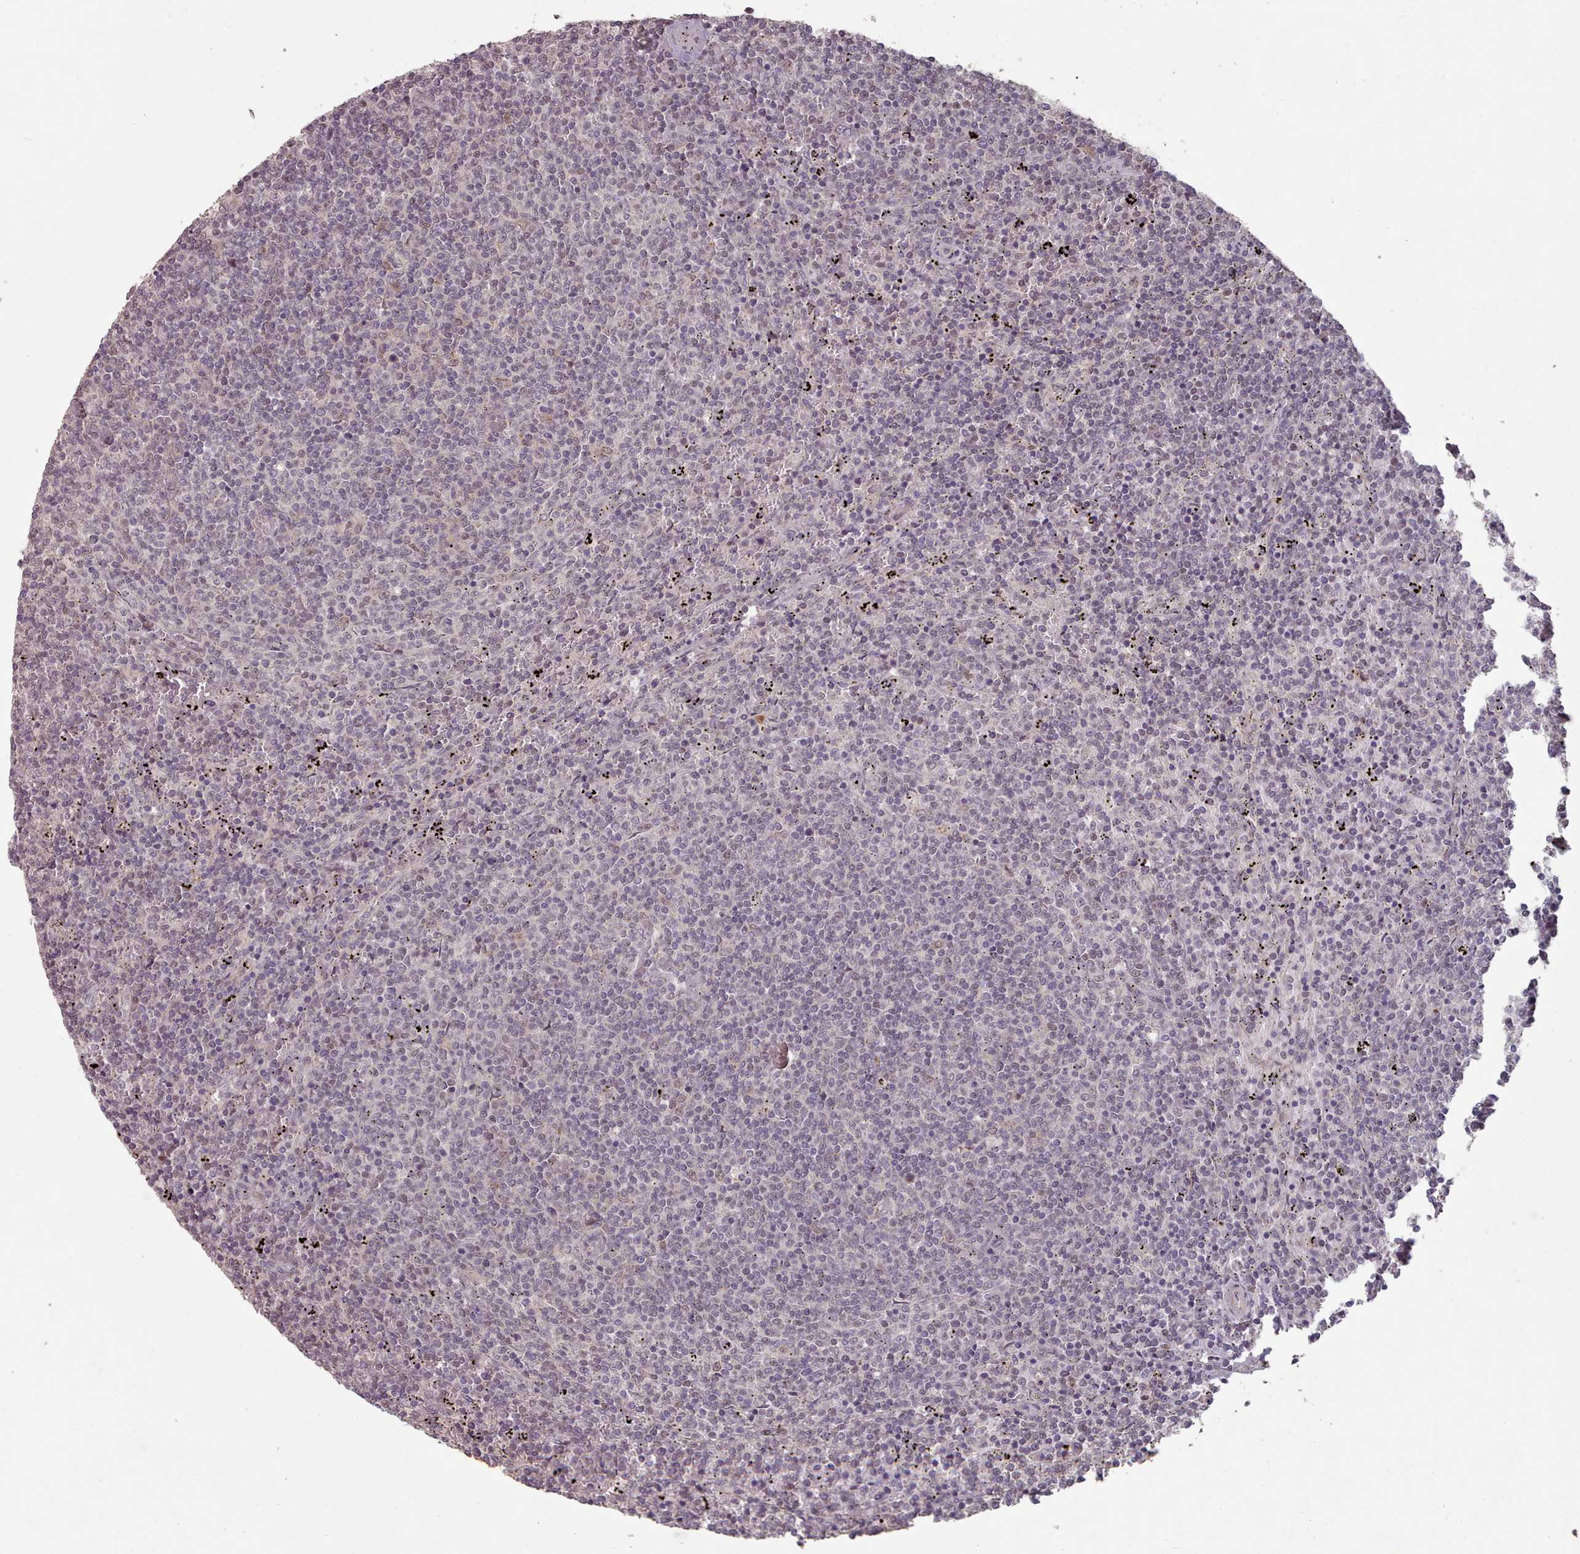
{"staining": {"intensity": "weak", "quantity": "<25%", "location": "nuclear"}, "tissue": "lymphoma", "cell_type": "Tumor cells", "image_type": "cancer", "snomed": [{"axis": "morphology", "description": "Malignant lymphoma, non-Hodgkin's type, Low grade"}, {"axis": "topography", "description": "Spleen"}], "caption": "A high-resolution micrograph shows immunohistochemistry (IHC) staining of malignant lymphoma, non-Hodgkin's type (low-grade), which shows no significant expression in tumor cells.", "gene": "ERCC6L", "patient": {"sex": "female", "age": 50}}